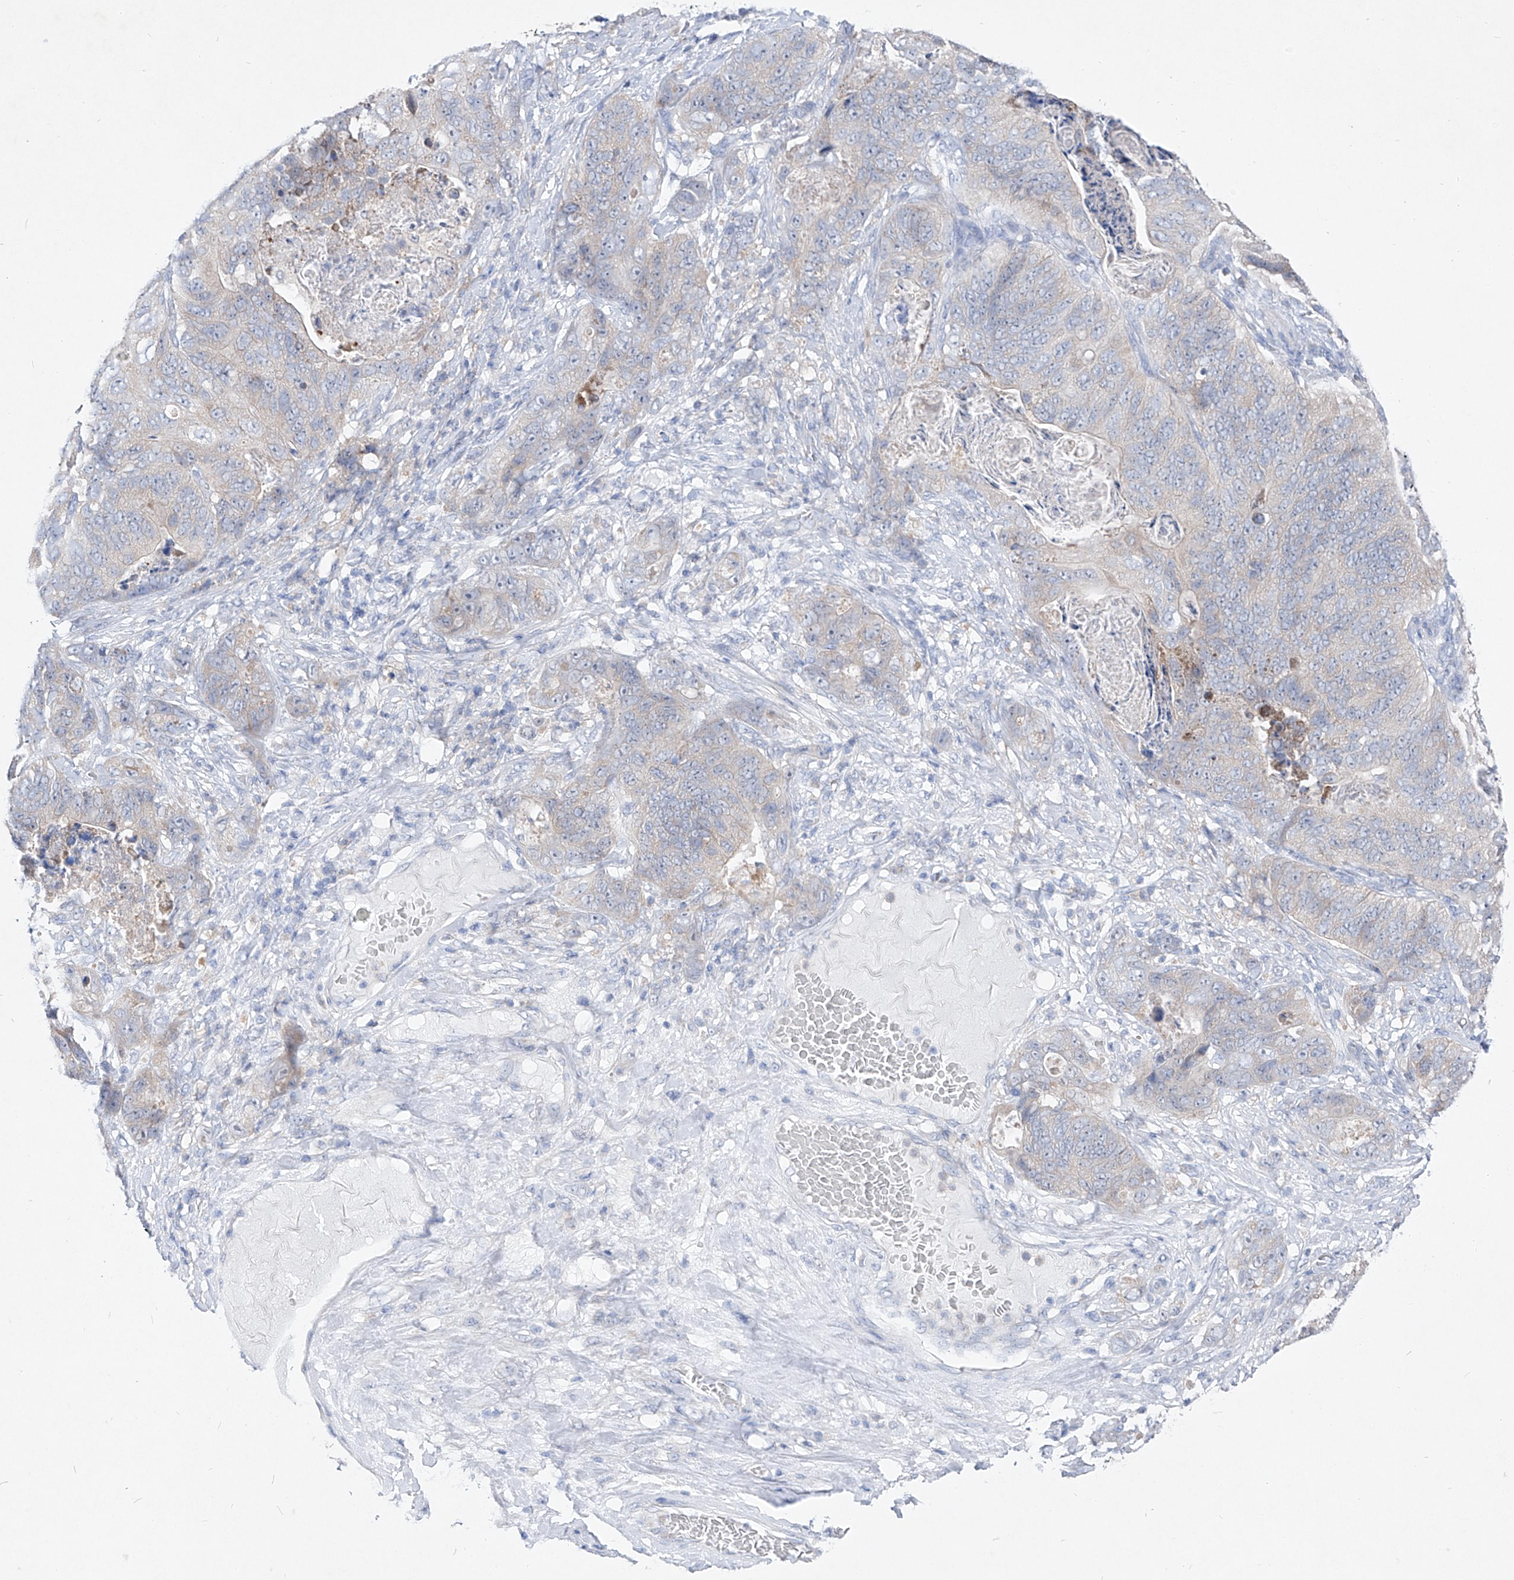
{"staining": {"intensity": "negative", "quantity": "none", "location": "none"}, "tissue": "stomach cancer", "cell_type": "Tumor cells", "image_type": "cancer", "snomed": [{"axis": "morphology", "description": "Normal tissue, NOS"}, {"axis": "morphology", "description": "Adenocarcinoma, NOS"}, {"axis": "topography", "description": "Stomach"}], "caption": "Adenocarcinoma (stomach) was stained to show a protein in brown. There is no significant expression in tumor cells.", "gene": "UFL1", "patient": {"sex": "female", "age": 89}}